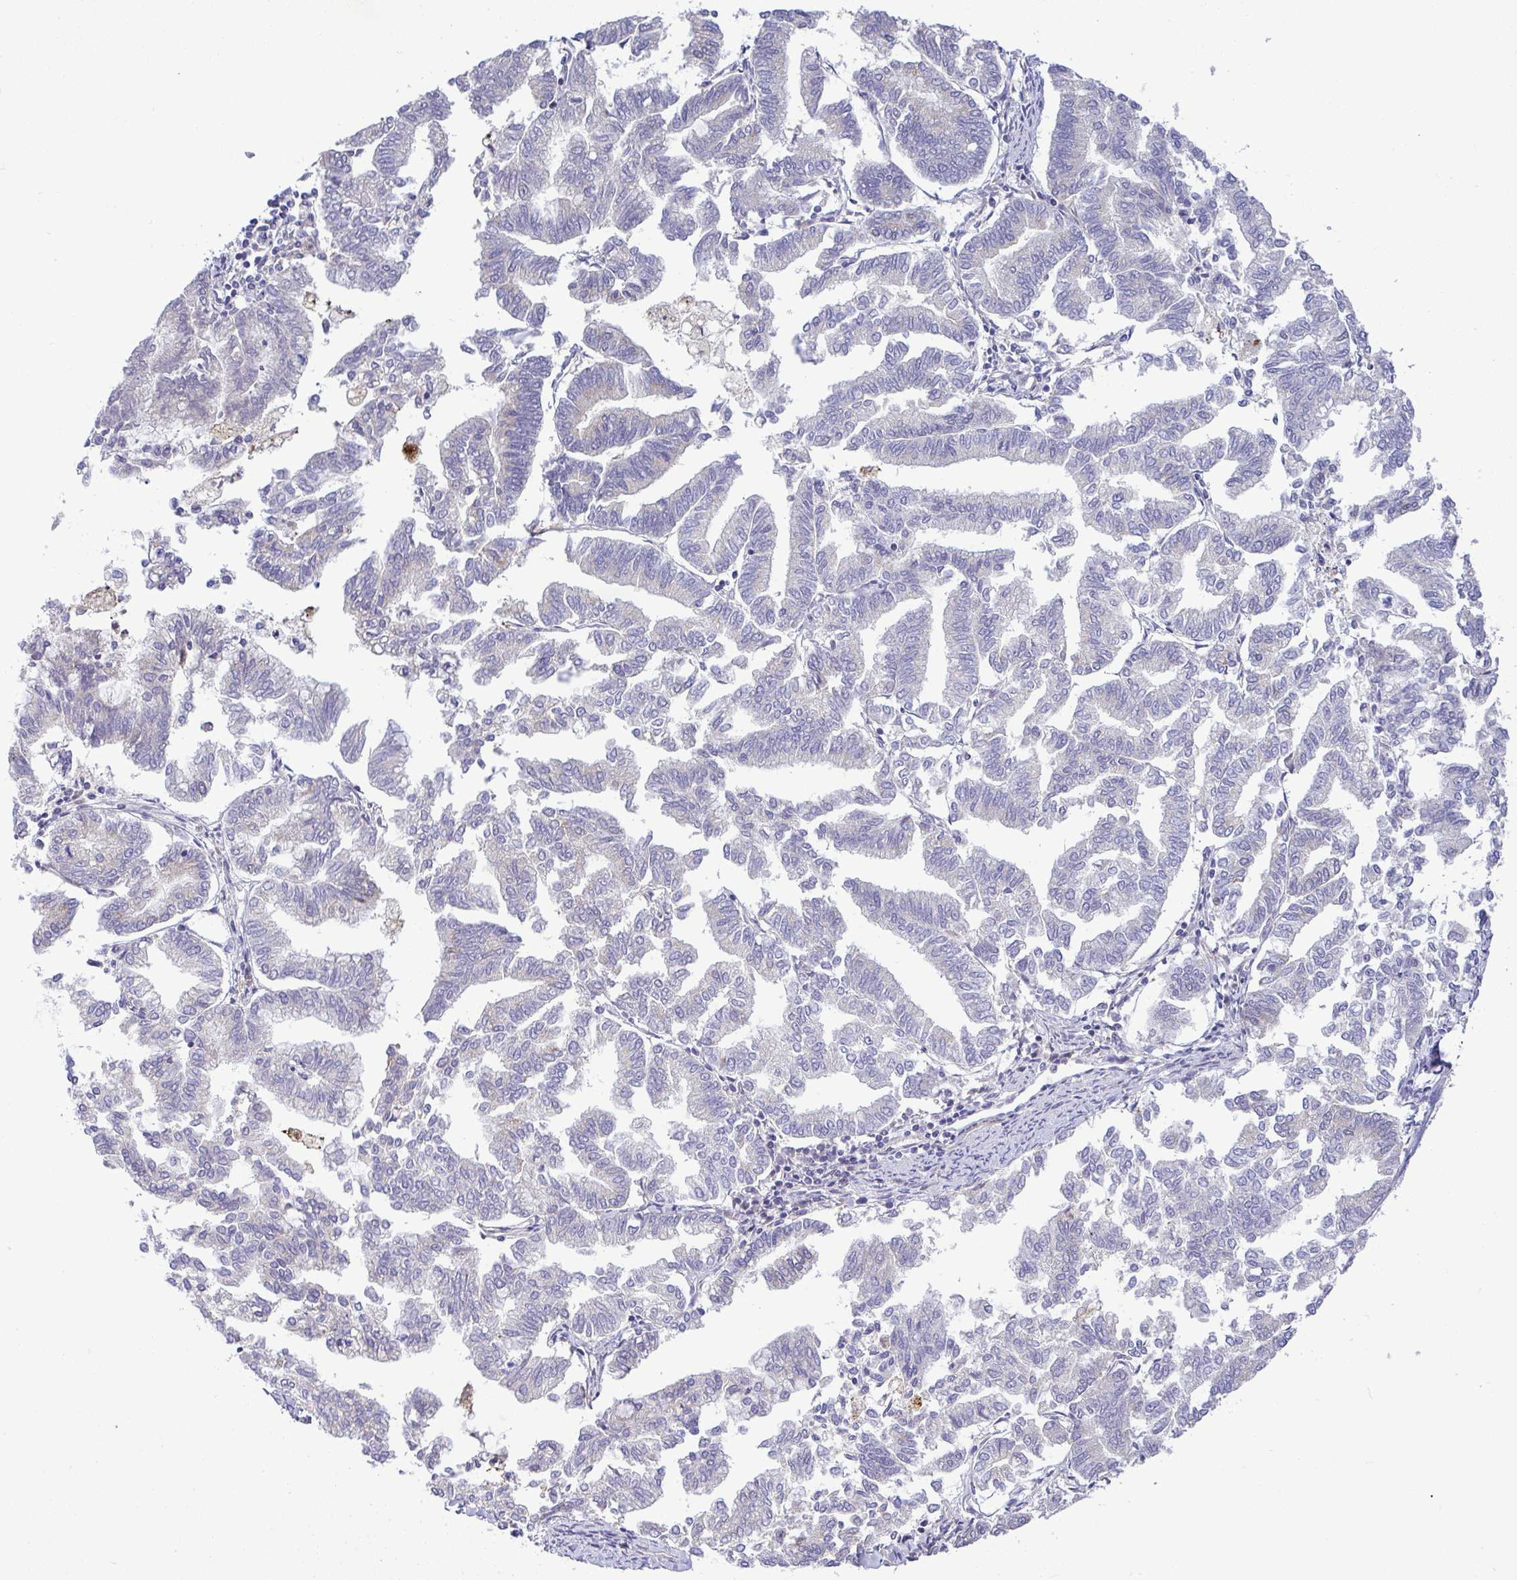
{"staining": {"intensity": "negative", "quantity": "none", "location": "none"}, "tissue": "endometrial cancer", "cell_type": "Tumor cells", "image_type": "cancer", "snomed": [{"axis": "morphology", "description": "Adenocarcinoma, NOS"}, {"axis": "topography", "description": "Endometrium"}], "caption": "Tumor cells show no significant protein staining in endometrial cancer (adenocarcinoma).", "gene": "GRID2", "patient": {"sex": "female", "age": 79}}